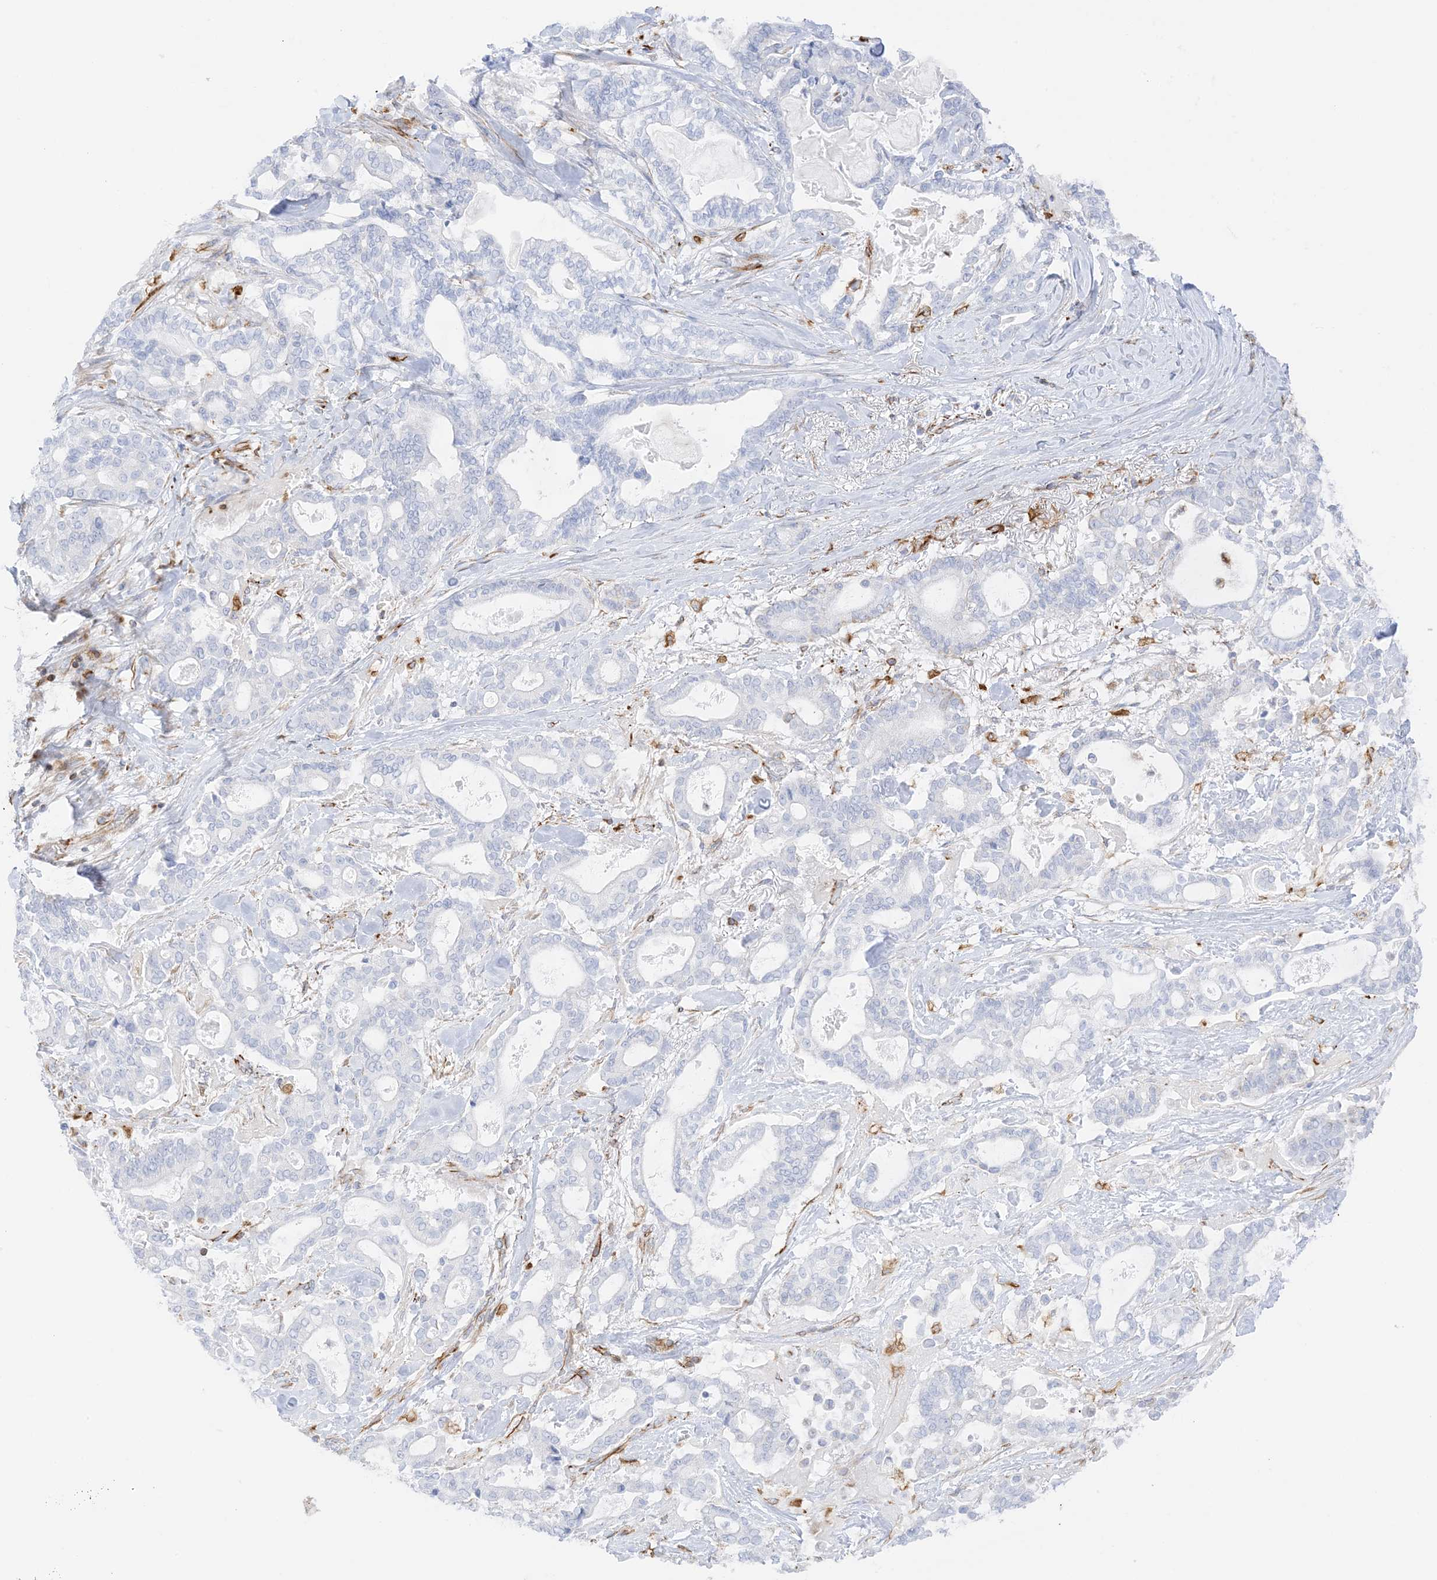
{"staining": {"intensity": "negative", "quantity": "none", "location": "none"}, "tissue": "pancreatic cancer", "cell_type": "Tumor cells", "image_type": "cancer", "snomed": [{"axis": "morphology", "description": "Adenocarcinoma, NOS"}, {"axis": "topography", "description": "Pancreas"}], "caption": "Immunohistochemical staining of pancreatic cancer (adenocarcinoma) displays no significant positivity in tumor cells. Brightfield microscopy of immunohistochemistry stained with DAB (brown) and hematoxylin (blue), captured at high magnification.", "gene": "PID1", "patient": {"sex": "male", "age": 63}}